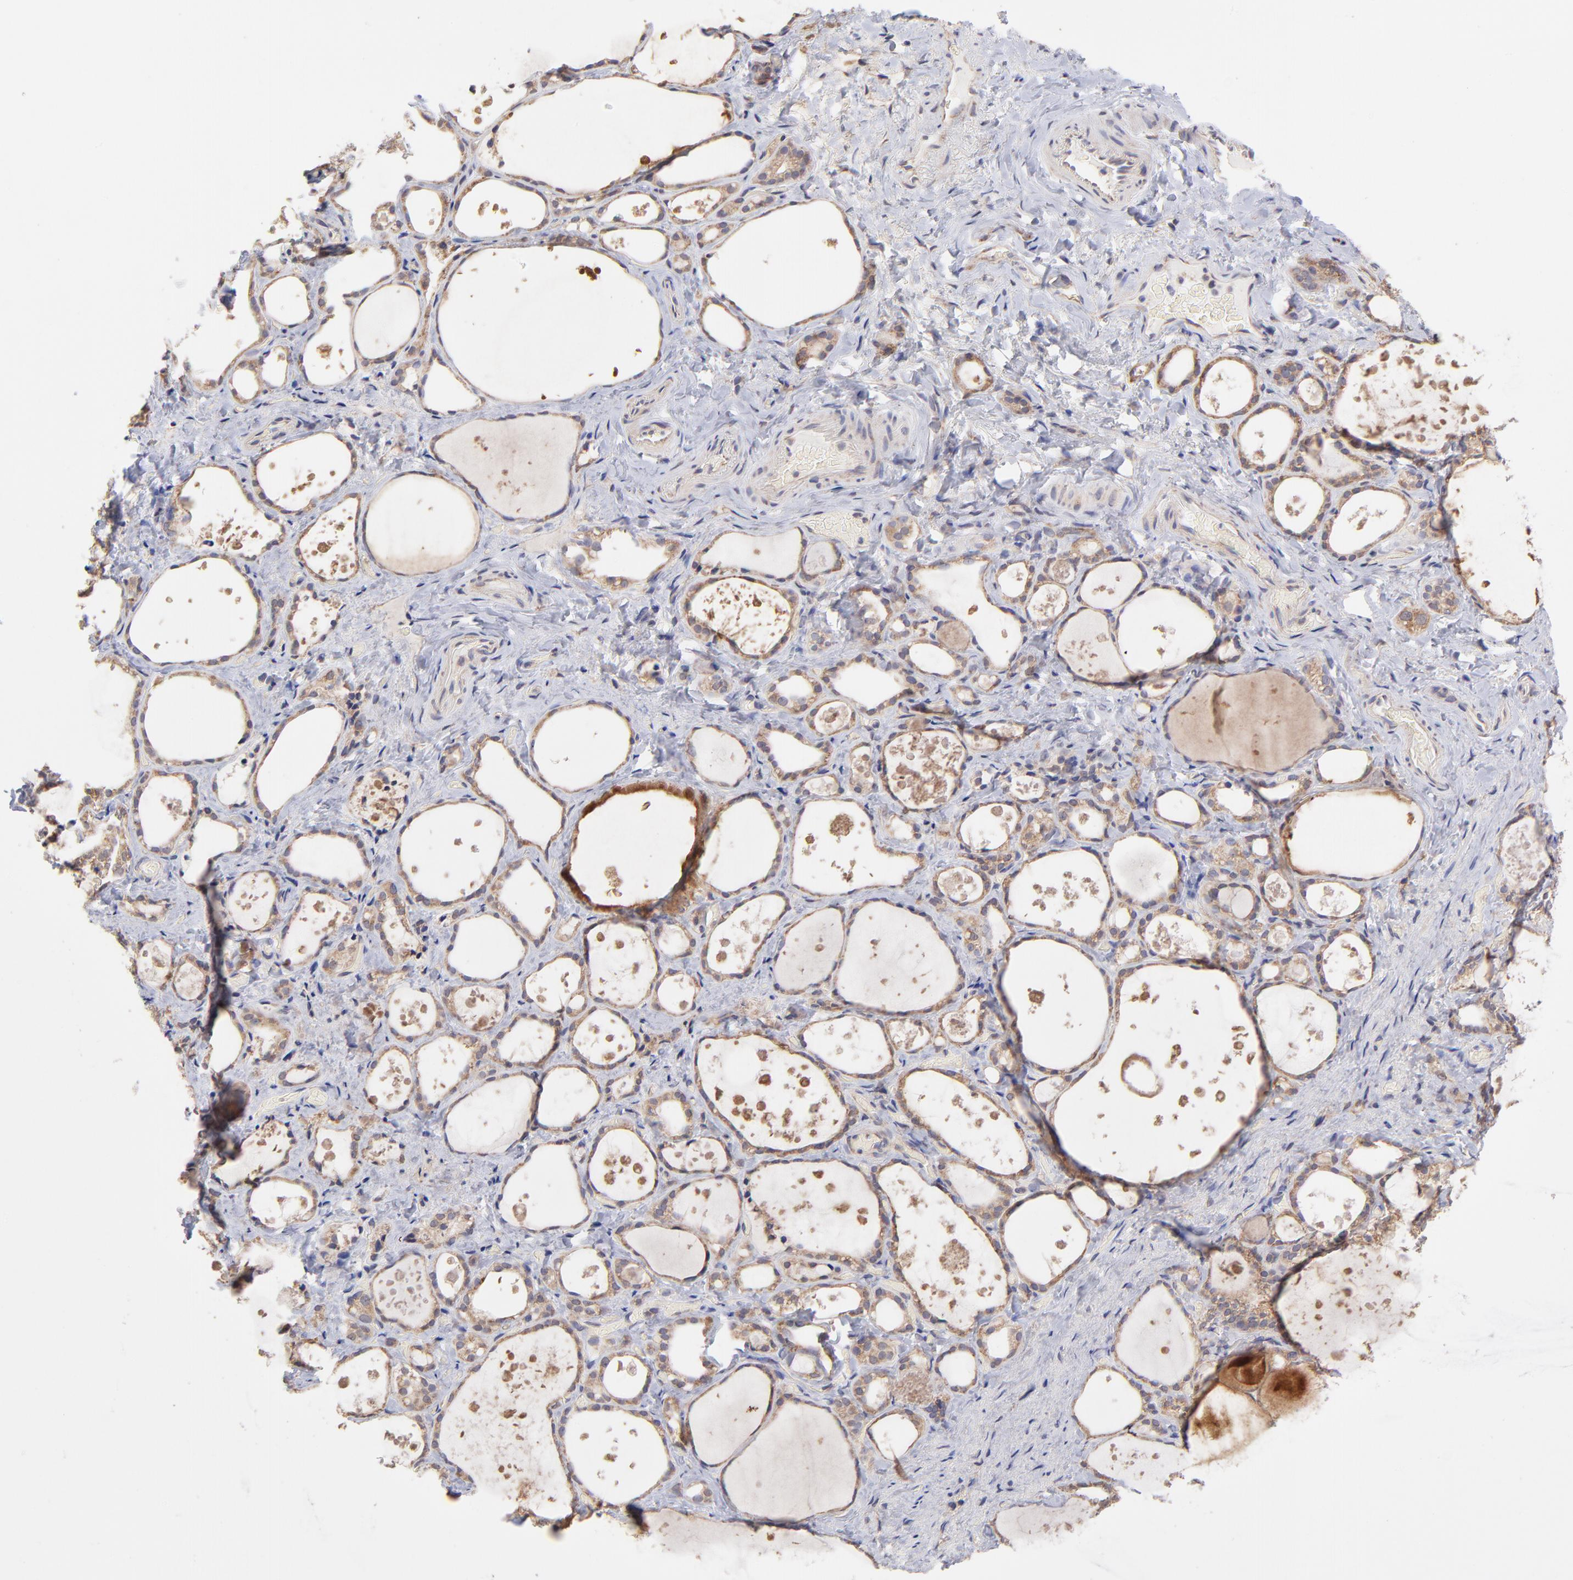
{"staining": {"intensity": "moderate", "quantity": ">75%", "location": "cytoplasmic/membranous"}, "tissue": "thyroid gland", "cell_type": "Glandular cells", "image_type": "normal", "snomed": [{"axis": "morphology", "description": "Normal tissue, NOS"}, {"axis": "topography", "description": "Thyroid gland"}], "caption": "High-magnification brightfield microscopy of normal thyroid gland stained with DAB (3,3'-diaminobenzidine) (brown) and counterstained with hematoxylin (blue). glandular cells exhibit moderate cytoplasmic/membranous staining is seen in approximately>75% of cells.", "gene": "UBE2H", "patient": {"sex": "female", "age": 75}}